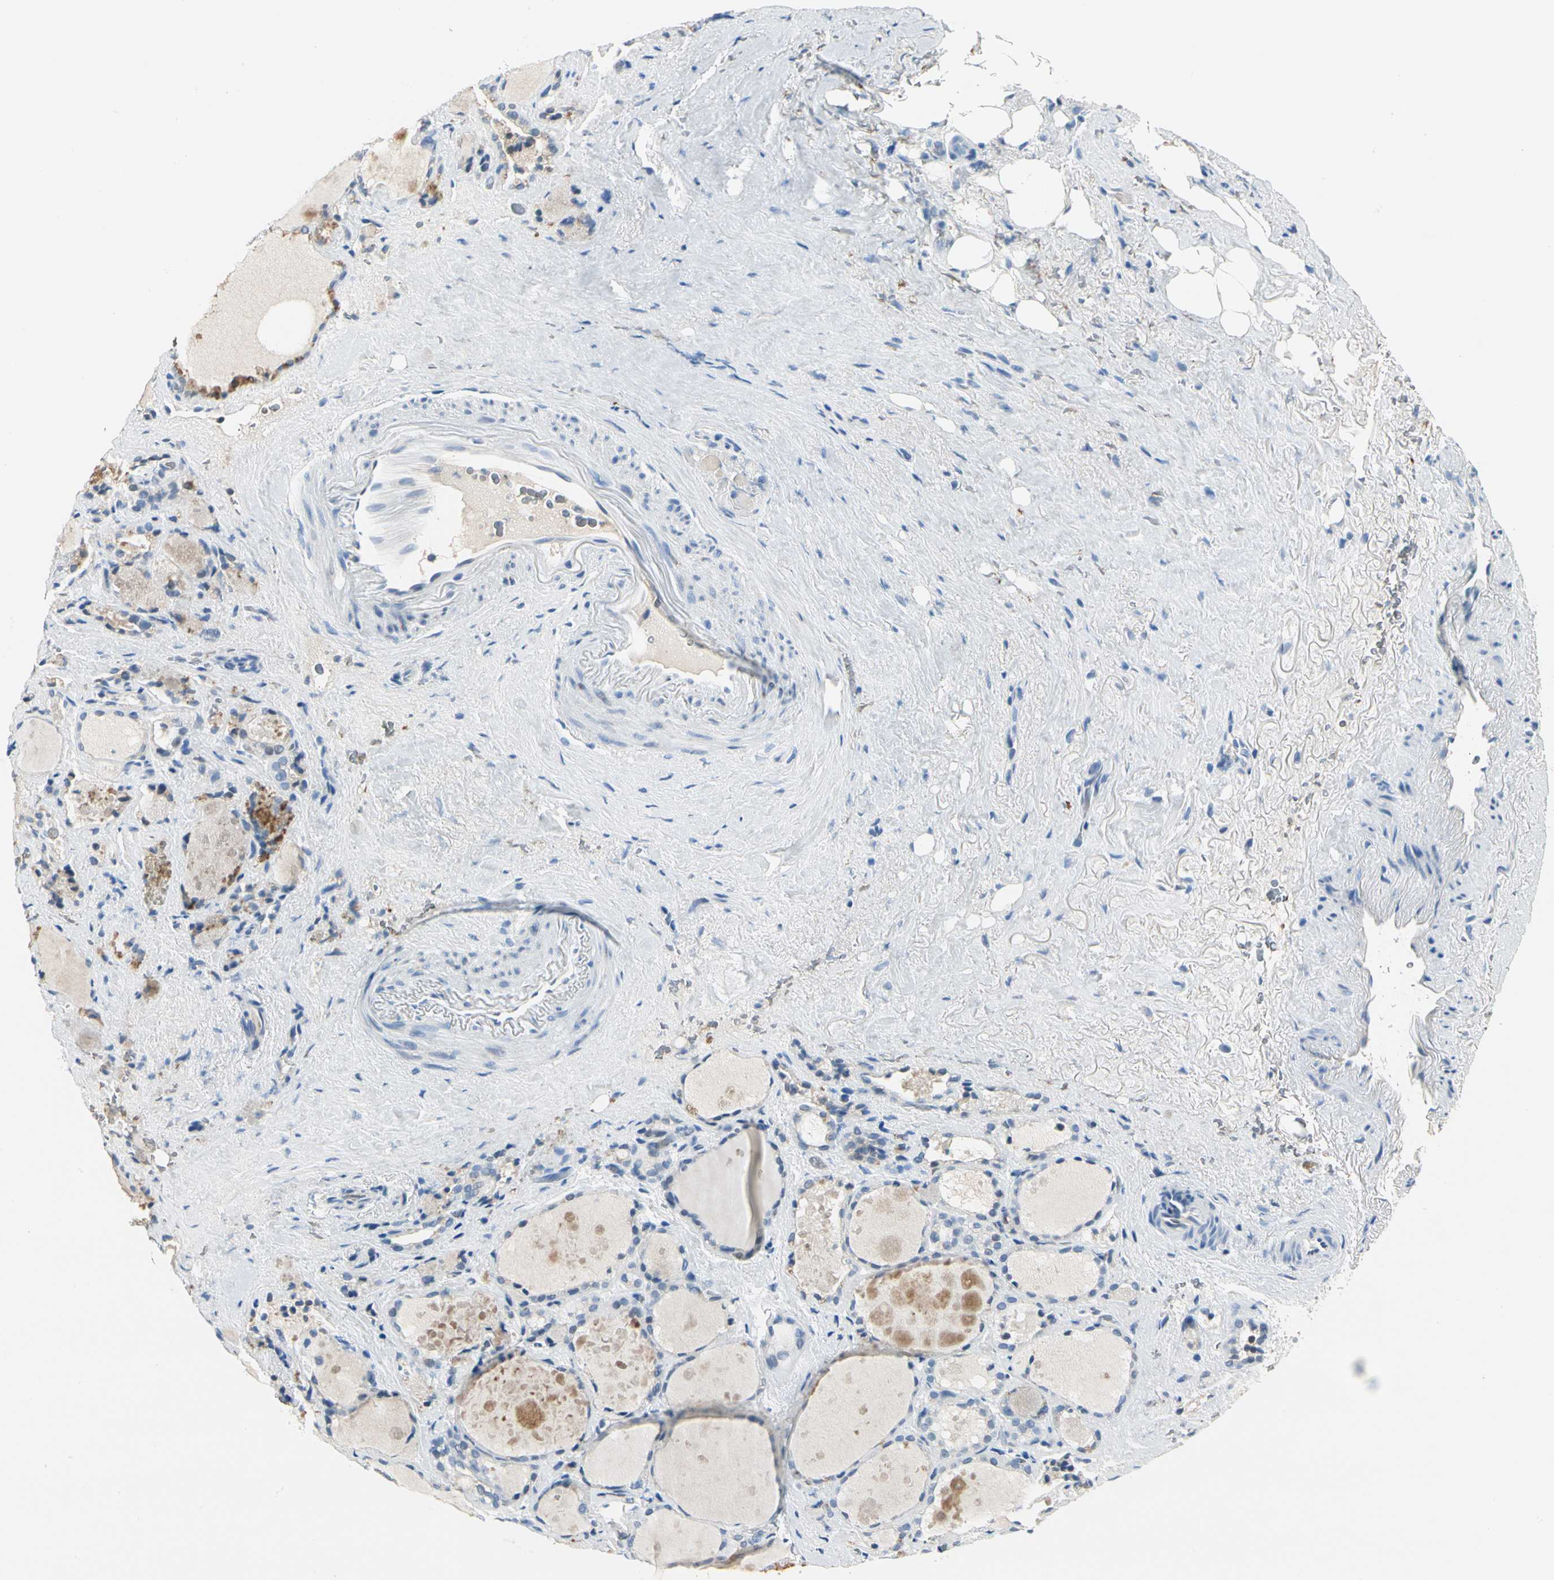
{"staining": {"intensity": "negative", "quantity": "none", "location": "none"}, "tissue": "thyroid gland", "cell_type": "Glandular cells", "image_type": "normal", "snomed": [{"axis": "morphology", "description": "Normal tissue, NOS"}, {"axis": "topography", "description": "Thyroid gland"}], "caption": "Protein analysis of unremarkable thyroid gland reveals no significant expression in glandular cells.", "gene": "CA1", "patient": {"sex": "female", "age": 75}}